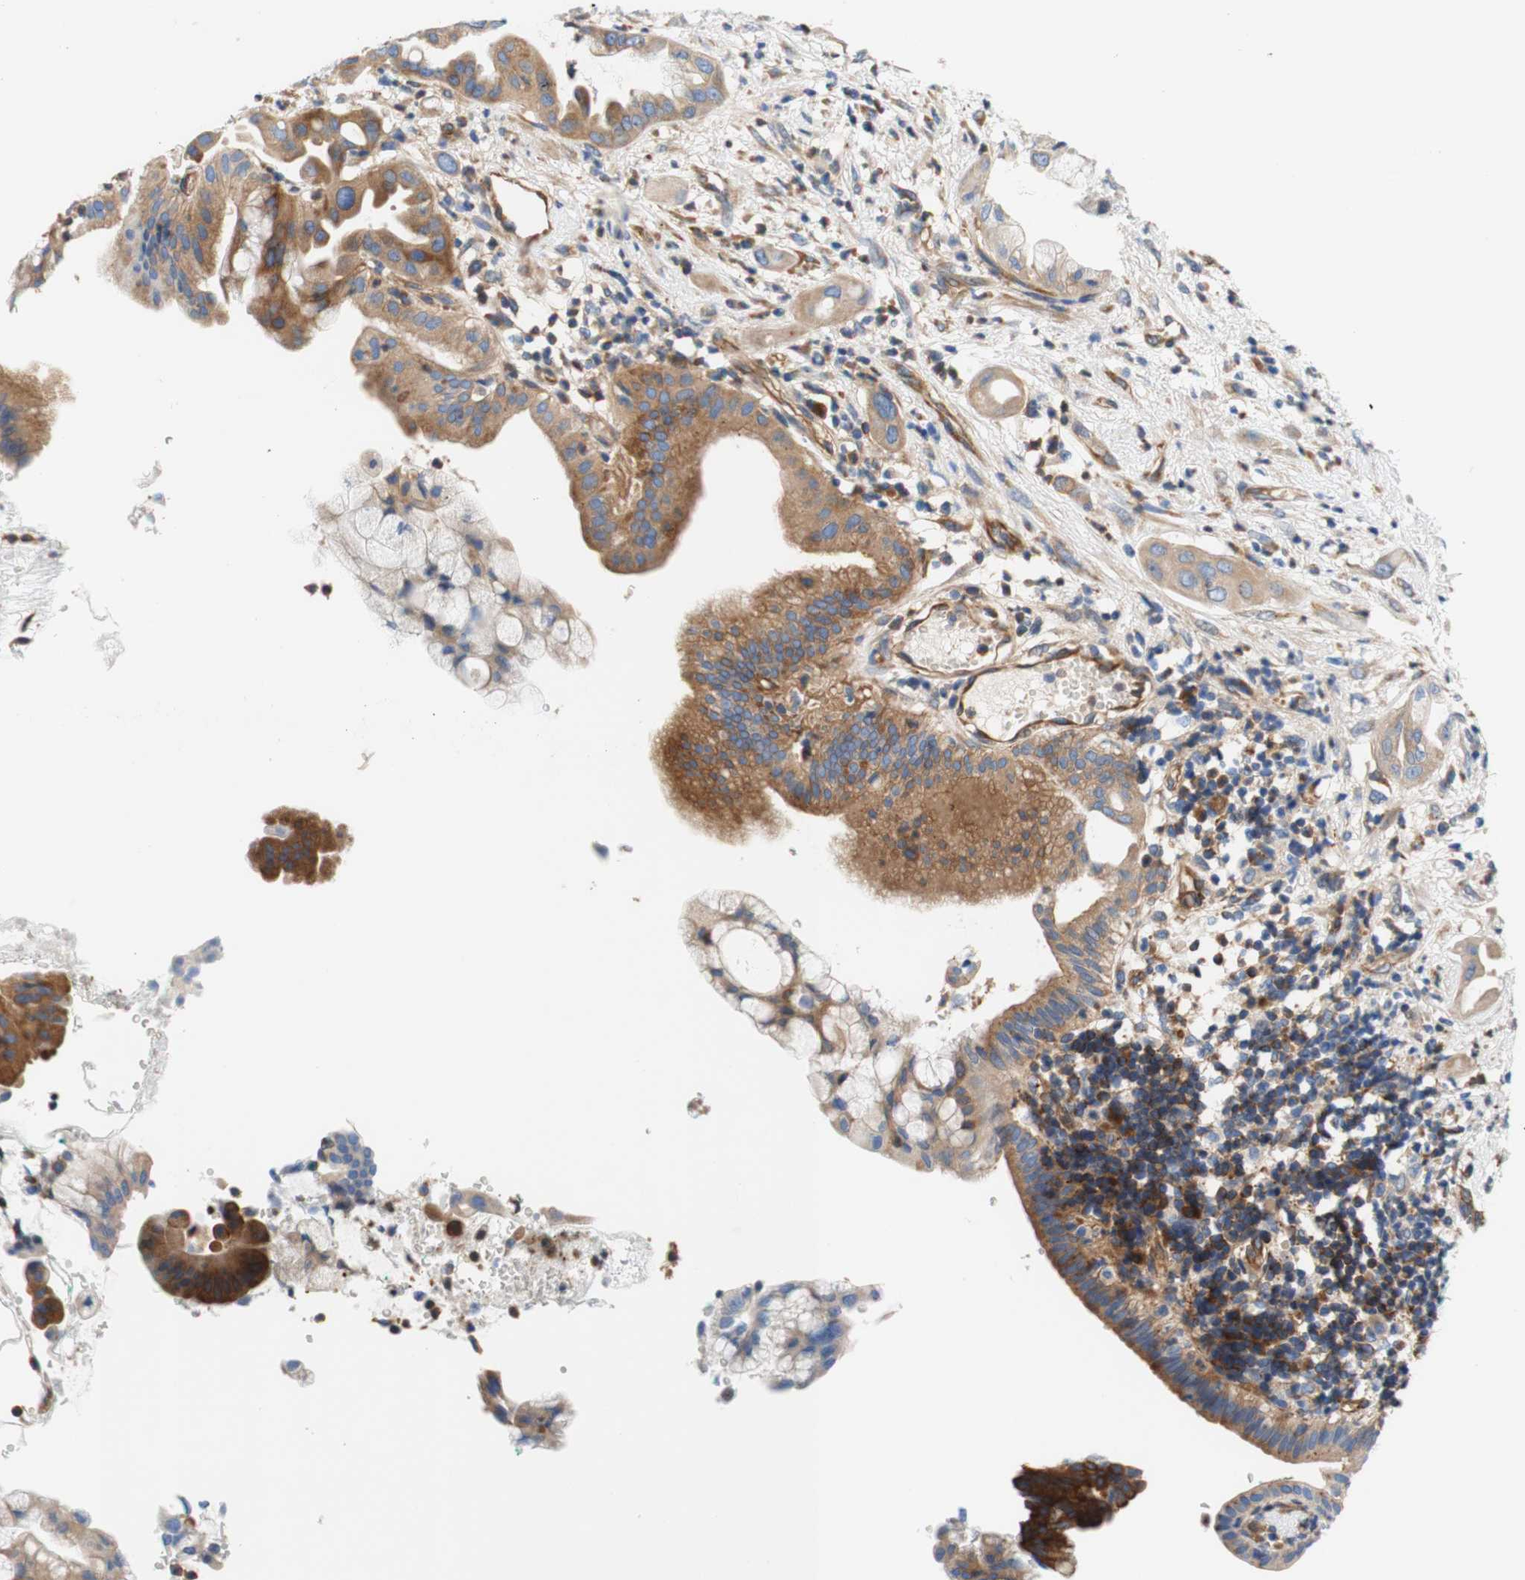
{"staining": {"intensity": "moderate", "quantity": "25%-75%", "location": "cytoplasmic/membranous"}, "tissue": "pancreatic cancer", "cell_type": "Tumor cells", "image_type": "cancer", "snomed": [{"axis": "morphology", "description": "Adenocarcinoma, NOS"}, {"axis": "morphology", "description": "Adenocarcinoma, metastatic, NOS"}, {"axis": "topography", "description": "Lymph node"}, {"axis": "topography", "description": "Pancreas"}, {"axis": "topography", "description": "Duodenum"}], "caption": "The photomicrograph shows staining of metastatic adenocarcinoma (pancreatic), revealing moderate cytoplasmic/membranous protein expression (brown color) within tumor cells. Nuclei are stained in blue.", "gene": "STOM", "patient": {"sex": "female", "age": 64}}